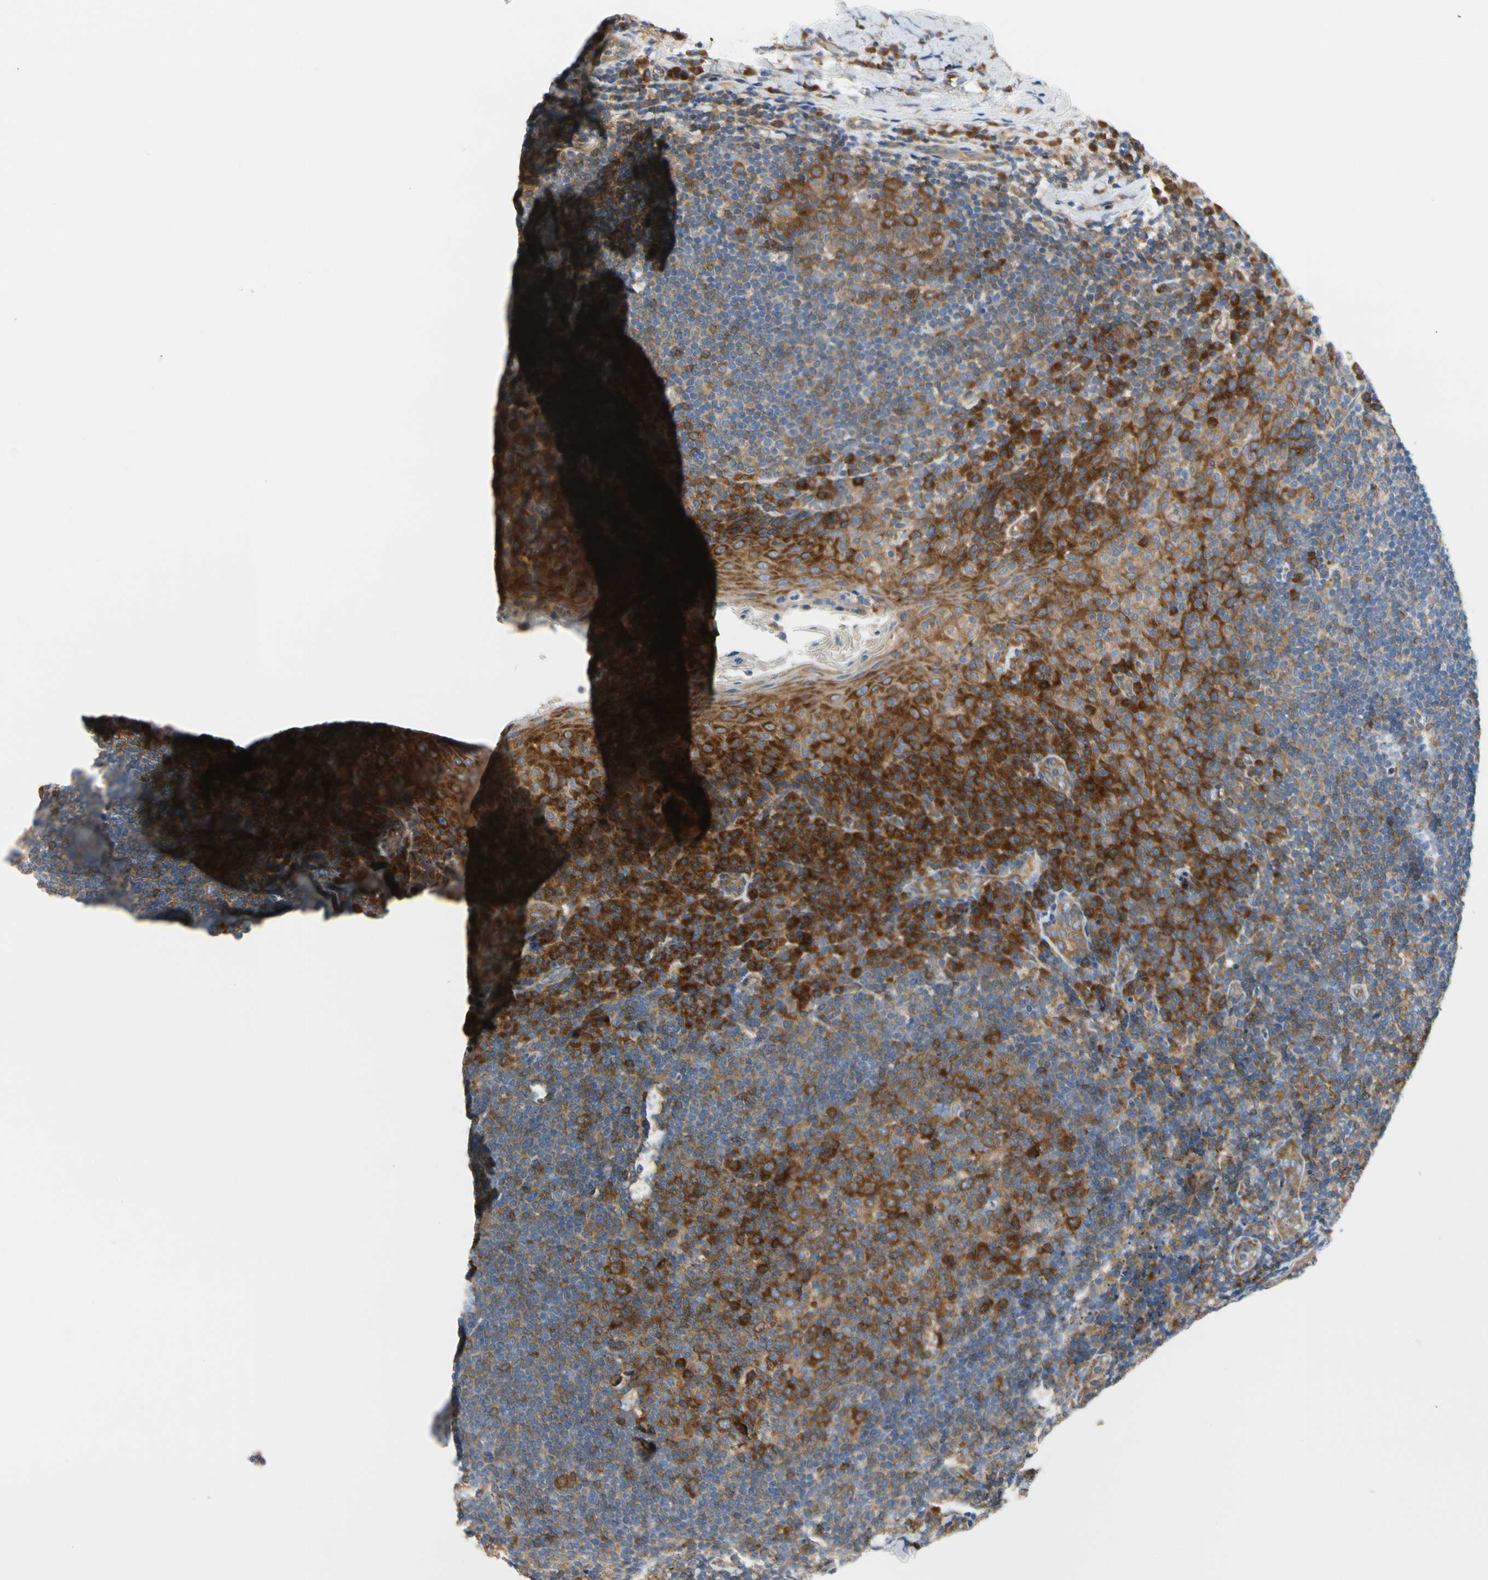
{"staining": {"intensity": "moderate", "quantity": ">75%", "location": "cytoplasmic/membranous"}, "tissue": "tonsil", "cell_type": "Germinal center cells", "image_type": "normal", "snomed": [{"axis": "morphology", "description": "Normal tissue, NOS"}, {"axis": "topography", "description": "Tonsil"}], "caption": "Unremarkable tonsil was stained to show a protein in brown. There is medium levels of moderate cytoplasmic/membranous positivity in about >75% of germinal center cells. Nuclei are stained in blue.", "gene": "GPHN", "patient": {"sex": "male", "age": 17}}